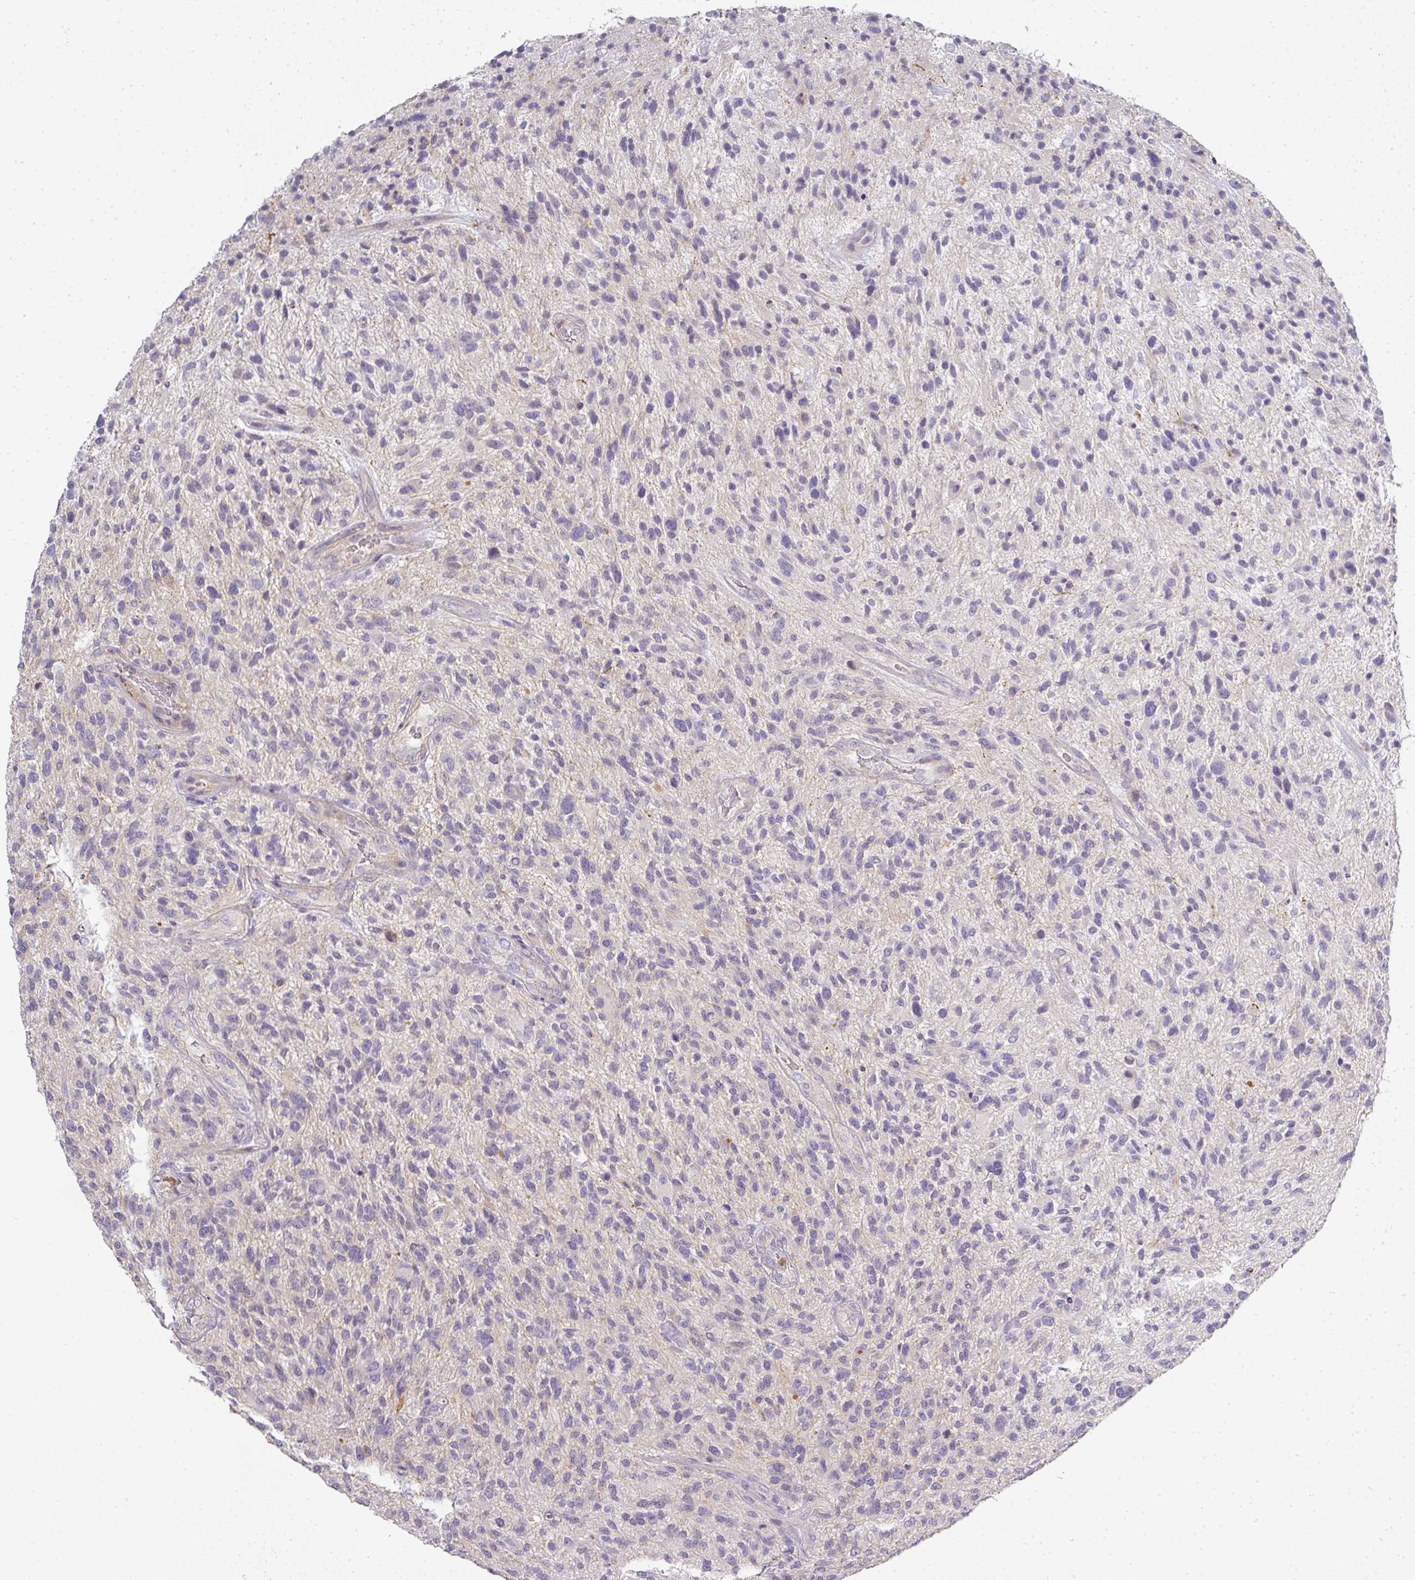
{"staining": {"intensity": "negative", "quantity": "none", "location": "none"}, "tissue": "glioma", "cell_type": "Tumor cells", "image_type": "cancer", "snomed": [{"axis": "morphology", "description": "Glioma, malignant, High grade"}, {"axis": "topography", "description": "Brain"}], "caption": "A high-resolution image shows IHC staining of malignant high-grade glioma, which exhibits no significant expression in tumor cells. (DAB IHC with hematoxylin counter stain).", "gene": "HHEX", "patient": {"sex": "male", "age": 47}}